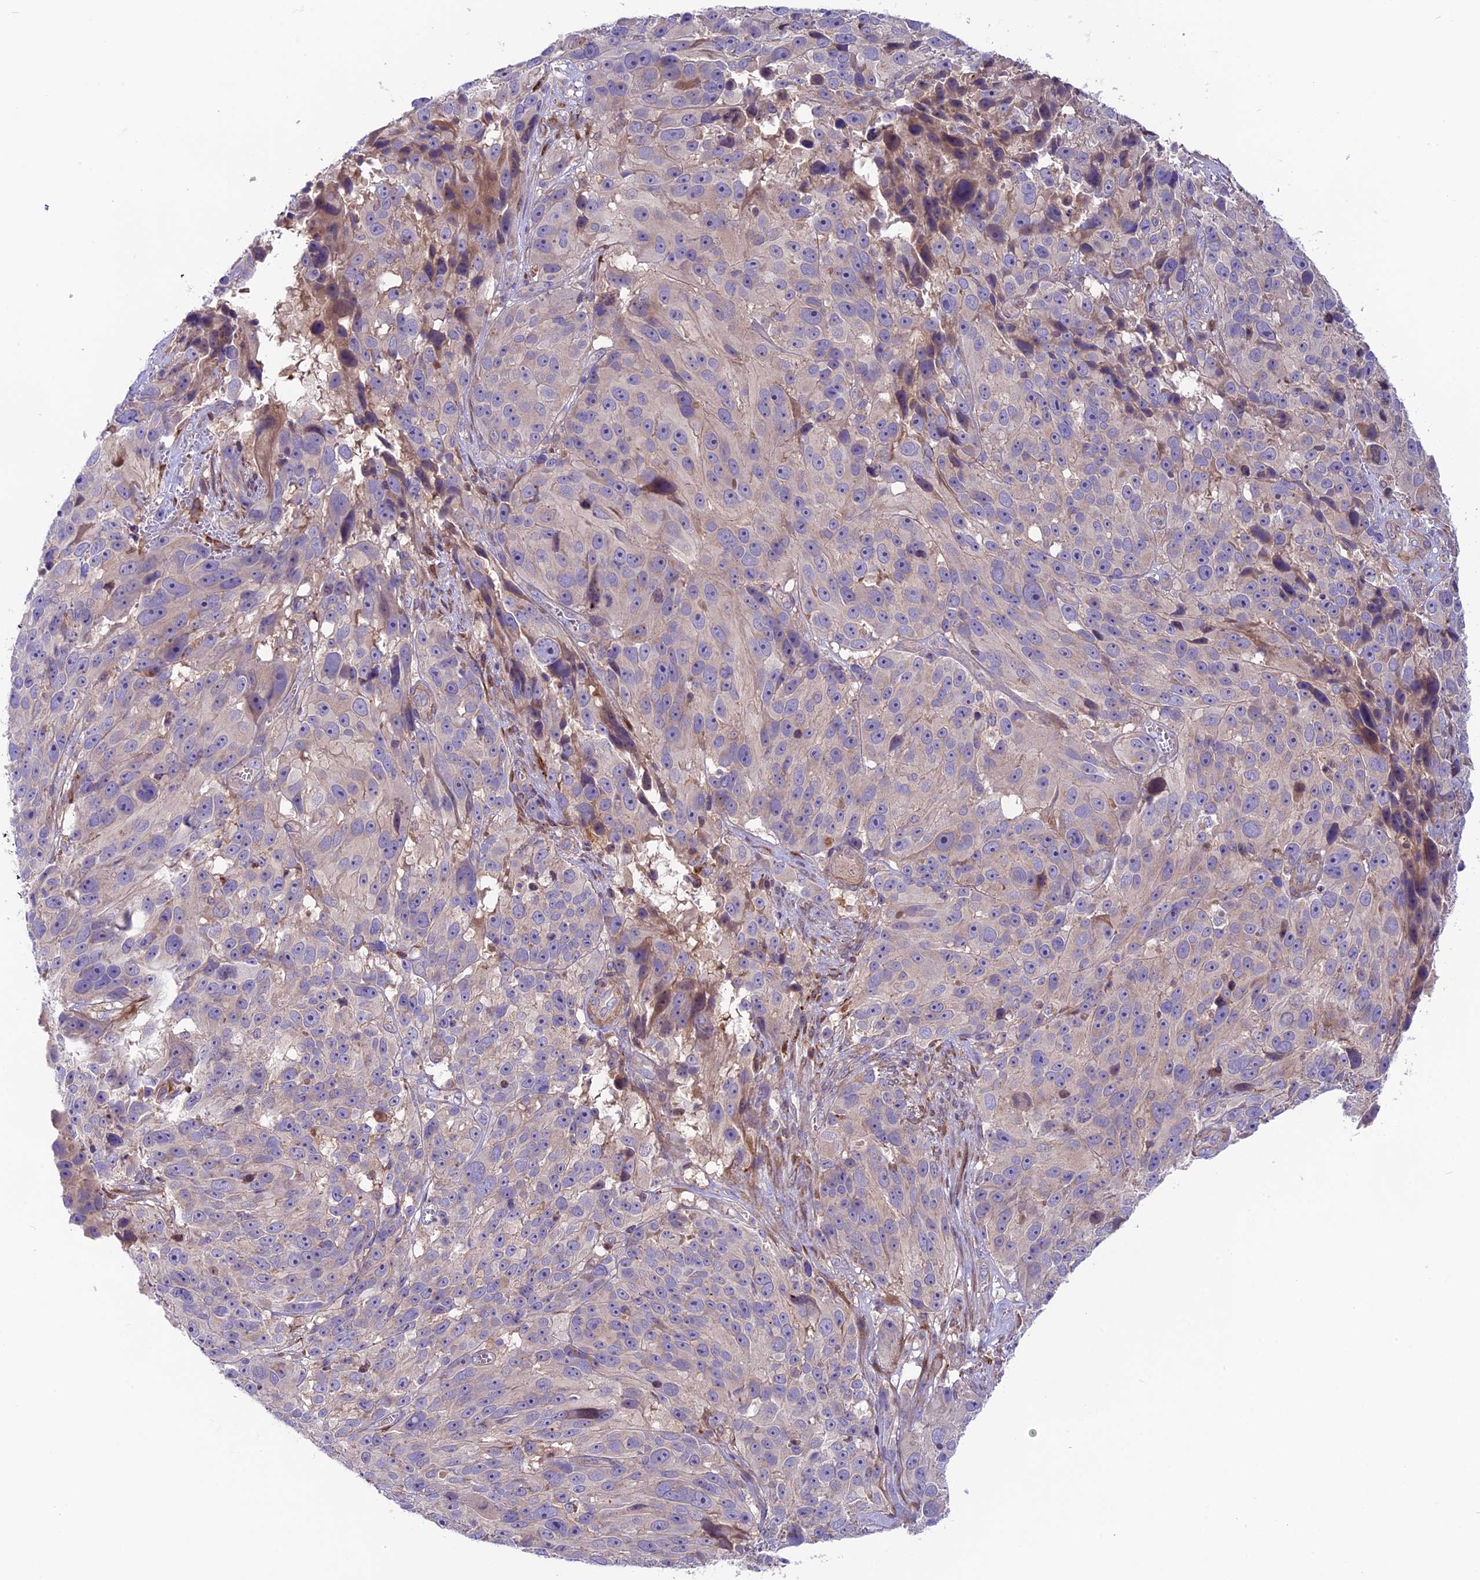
{"staining": {"intensity": "negative", "quantity": "none", "location": "none"}, "tissue": "melanoma", "cell_type": "Tumor cells", "image_type": "cancer", "snomed": [{"axis": "morphology", "description": "Malignant melanoma, NOS"}, {"axis": "topography", "description": "Skin"}], "caption": "This is a image of immunohistochemistry (IHC) staining of malignant melanoma, which shows no staining in tumor cells. (Brightfield microscopy of DAB IHC at high magnification).", "gene": "COG8", "patient": {"sex": "male", "age": 84}}